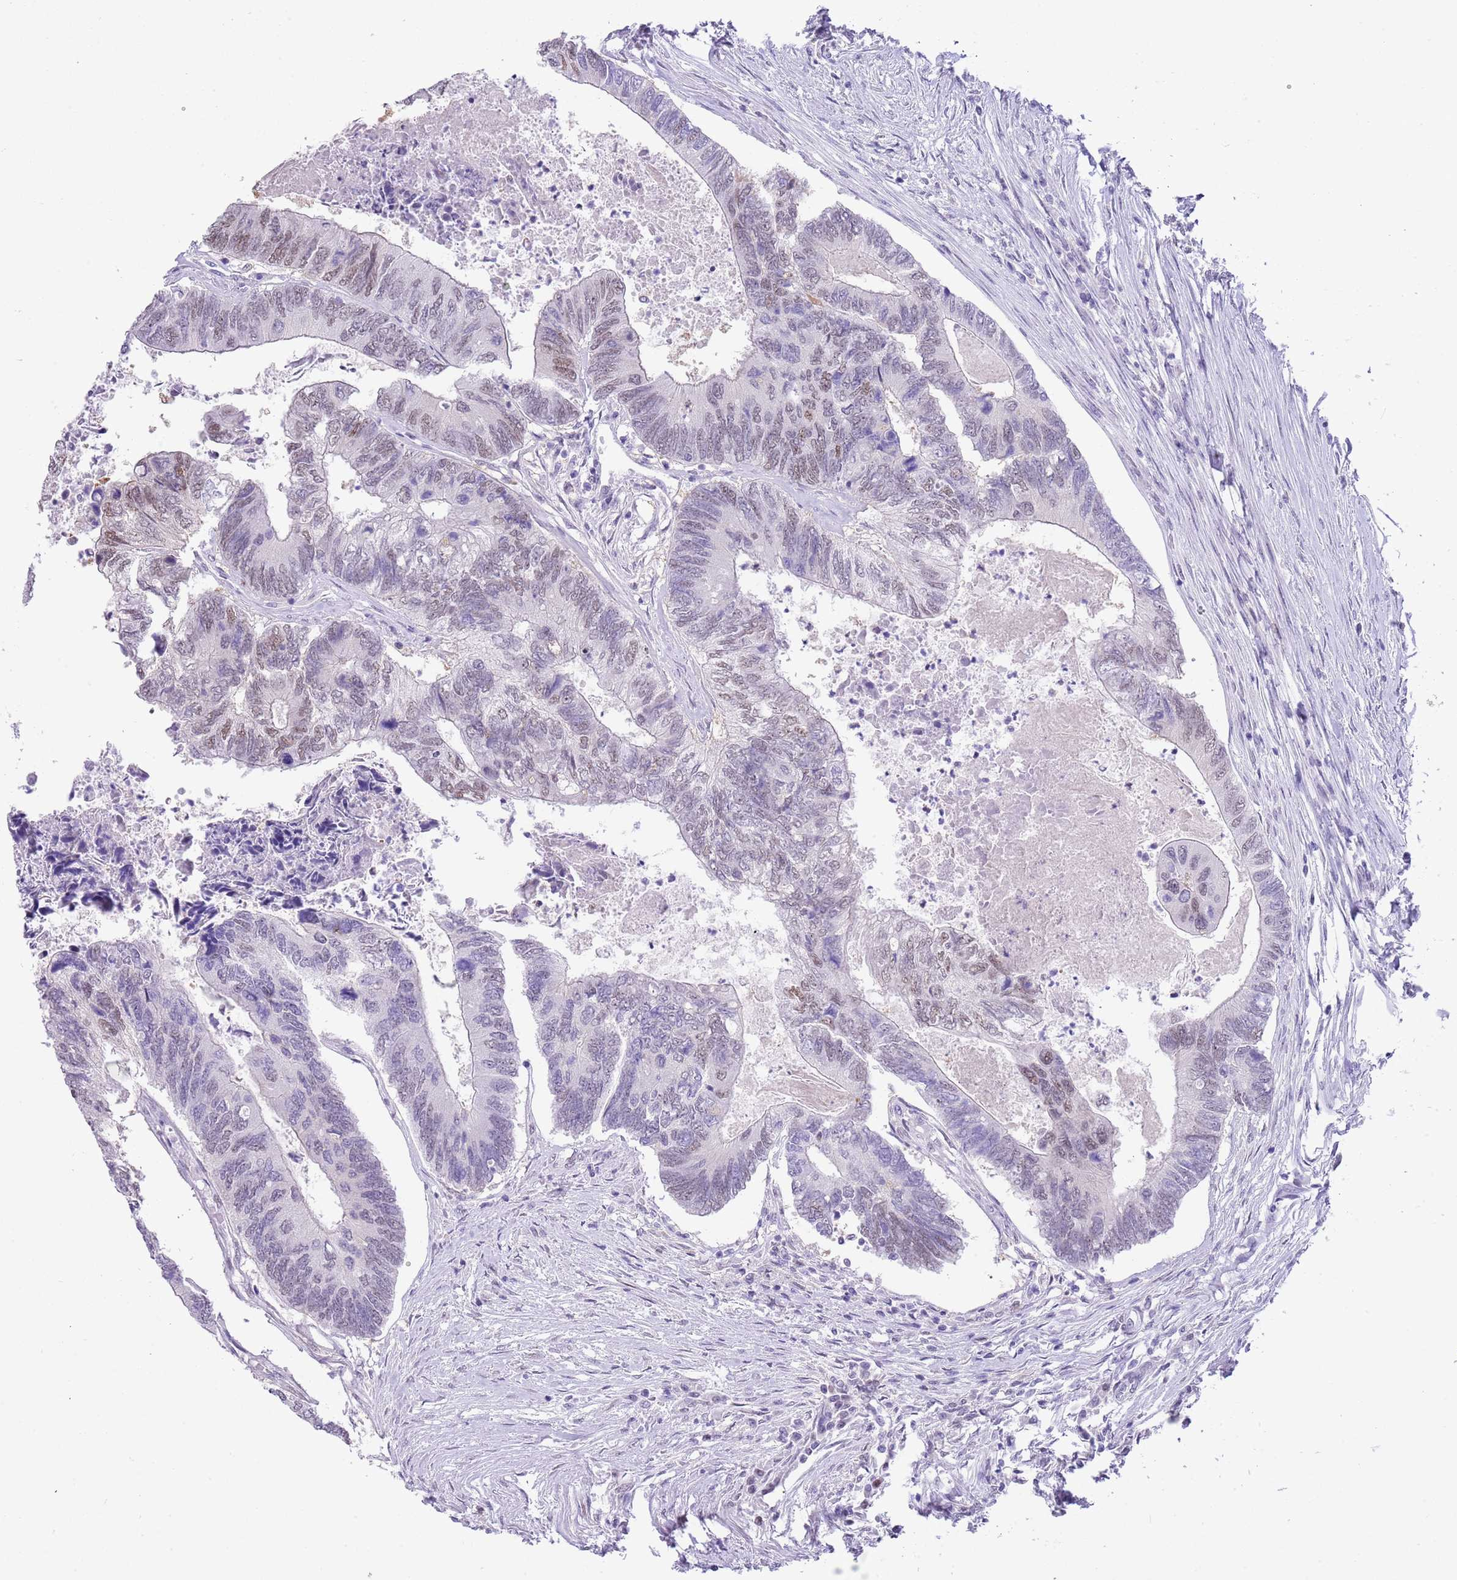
{"staining": {"intensity": "weak", "quantity": "<25%", "location": "nuclear"}, "tissue": "colorectal cancer", "cell_type": "Tumor cells", "image_type": "cancer", "snomed": [{"axis": "morphology", "description": "Adenocarcinoma, NOS"}, {"axis": "topography", "description": "Colon"}], "caption": "This is an IHC histopathology image of colorectal adenocarcinoma. There is no positivity in tumor cells.", "gene": "PPP1R17", "patient": {"sex": "female", "age": 67}}